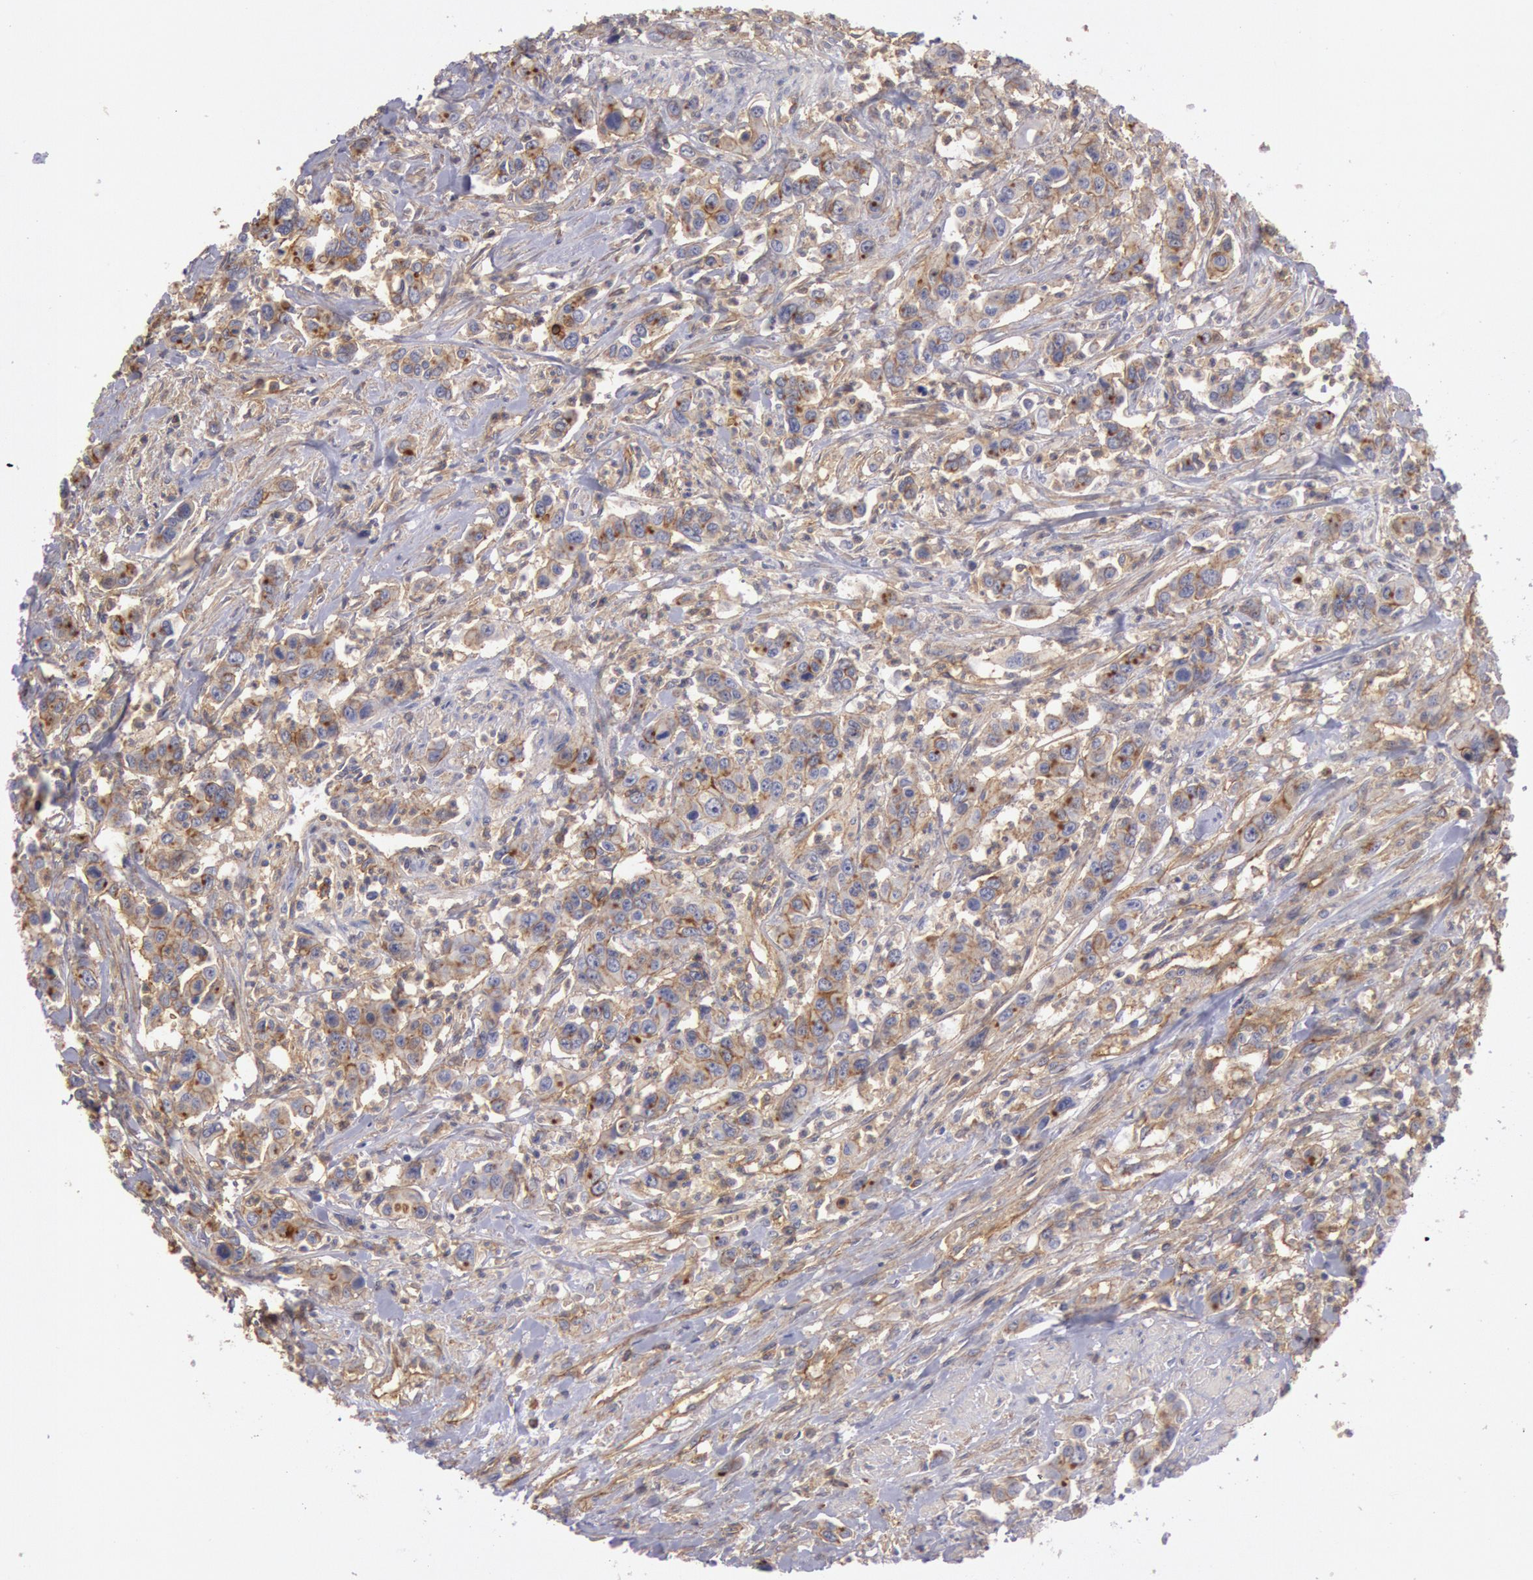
{"staining": {"intensity": "moderate", "quantity": ">75%", "location": "cytoplasmic/membranous"}, "tissue": "urothelial cancer", "cell_type": "Tumor cells", "image_type": "cancer", "snomed": [{"axis": "morphology", "description": "Urothelial carcinoma, High grade"}, {"axis": "topography", "description": "Urinary bladder"}], "caption": "This histopathology image displays immunohistochemistry staining of urothelial carcinoma (high-grade), with medium moderate cytoplasmic/membranous staining in approximately >75% of tumor cells.", "gene": "SNAP23", "patient": {"sex": "male", "age": 86}}